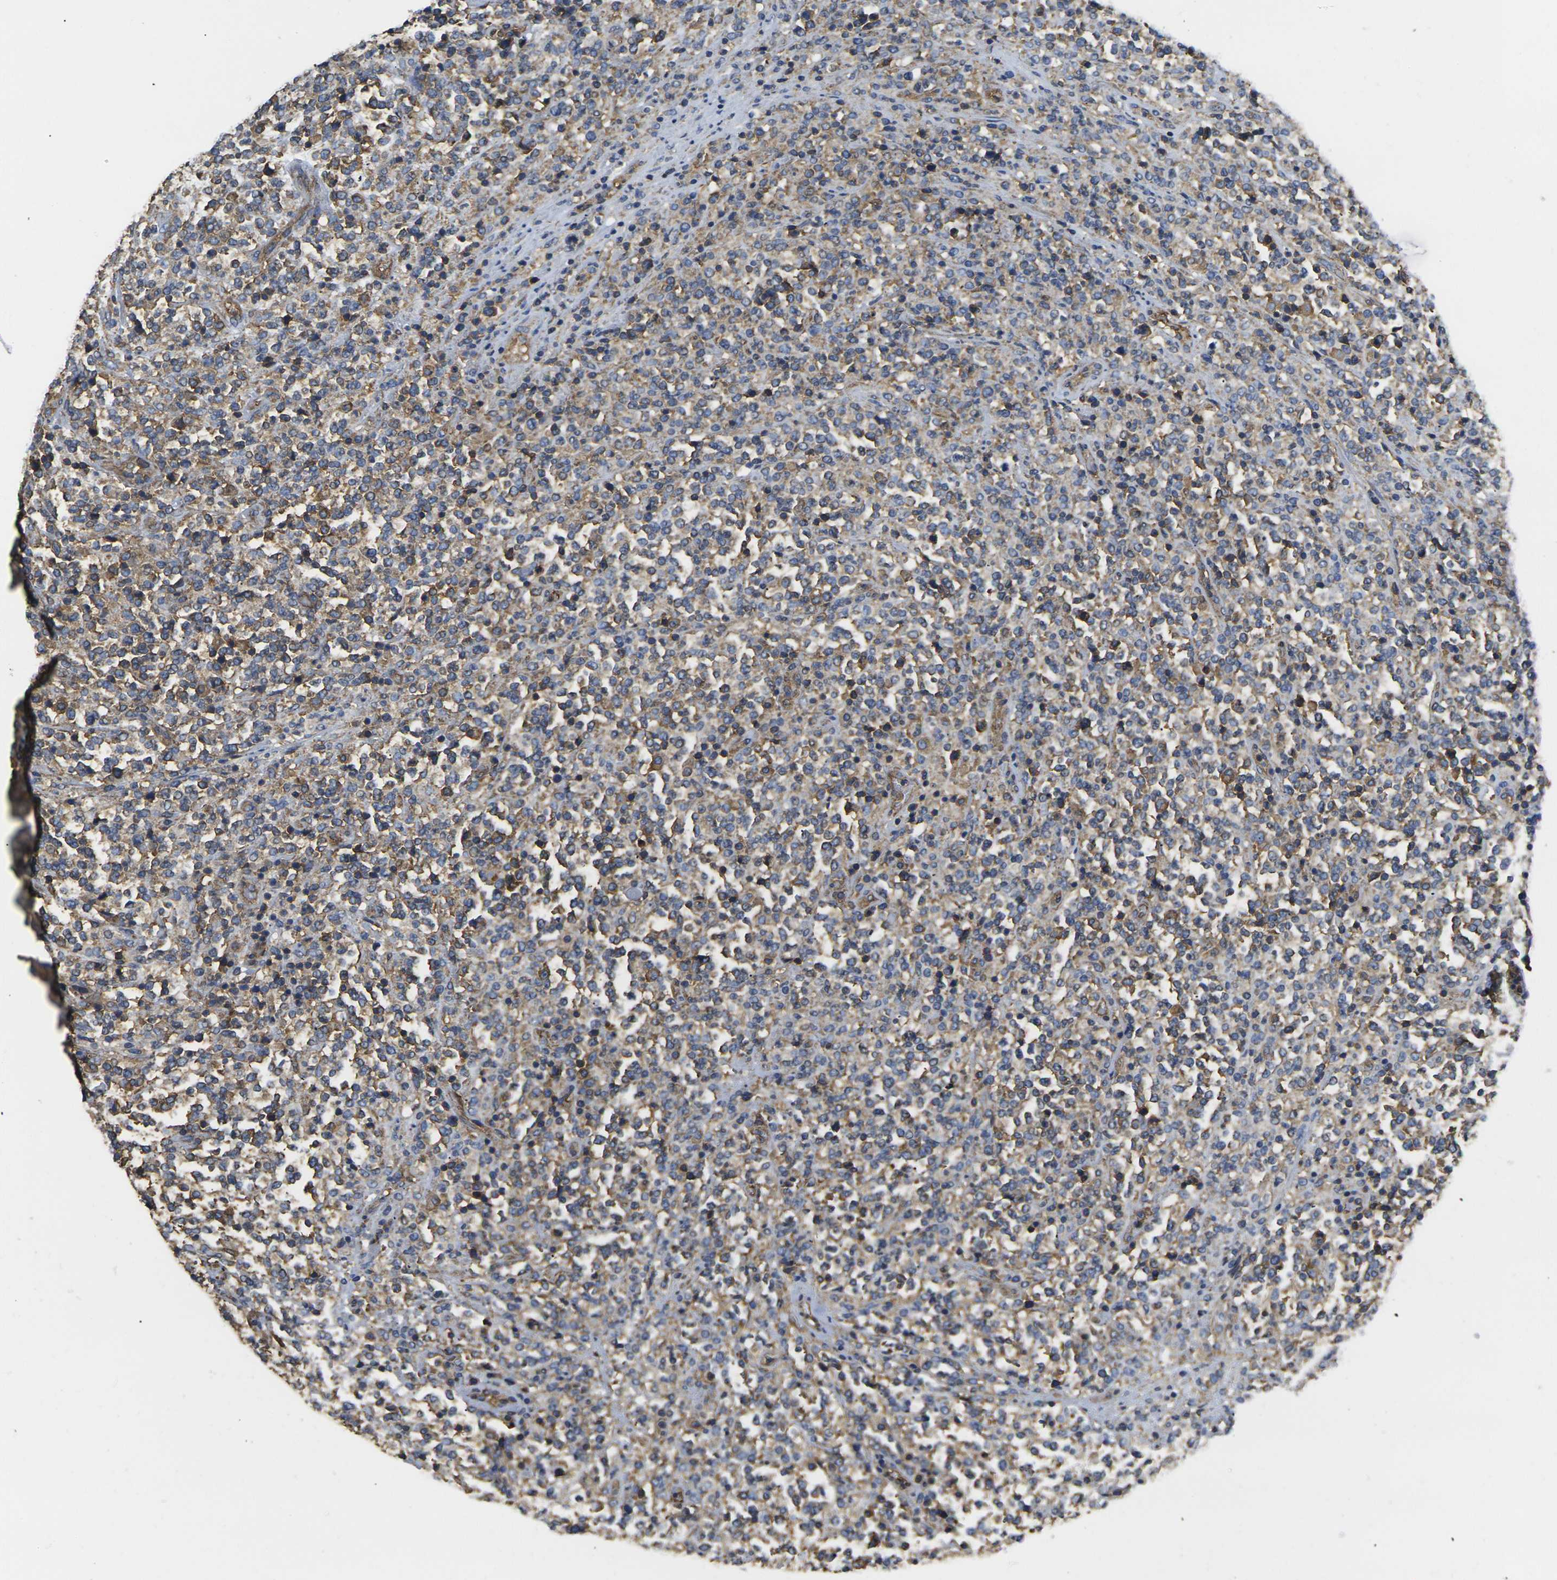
{"staining": {"intensity": "moderate", "quantity": ">75%", "location": "cytoplasmic/membranous"}, "tissue": "lymphoma", "cell_type": "Tumor cells", "image_type": "cancer", "snomed": [{"axis": "morphology", "description": "Malignant lymphoma, non-Hodgkin's type, High grade"}, {"axis": "topography", "description": "Soft tissue"}], "caption": "This micrograph exhibits lymphoma stained with IHC to label a protein in brown. The cytoplasmic/membranous of tumor cells show moderate positivity for the protein. Nuclei are counter-stained blue.", "gene": "FAM110D", "patient": {"sex": "male", "age": 18}}